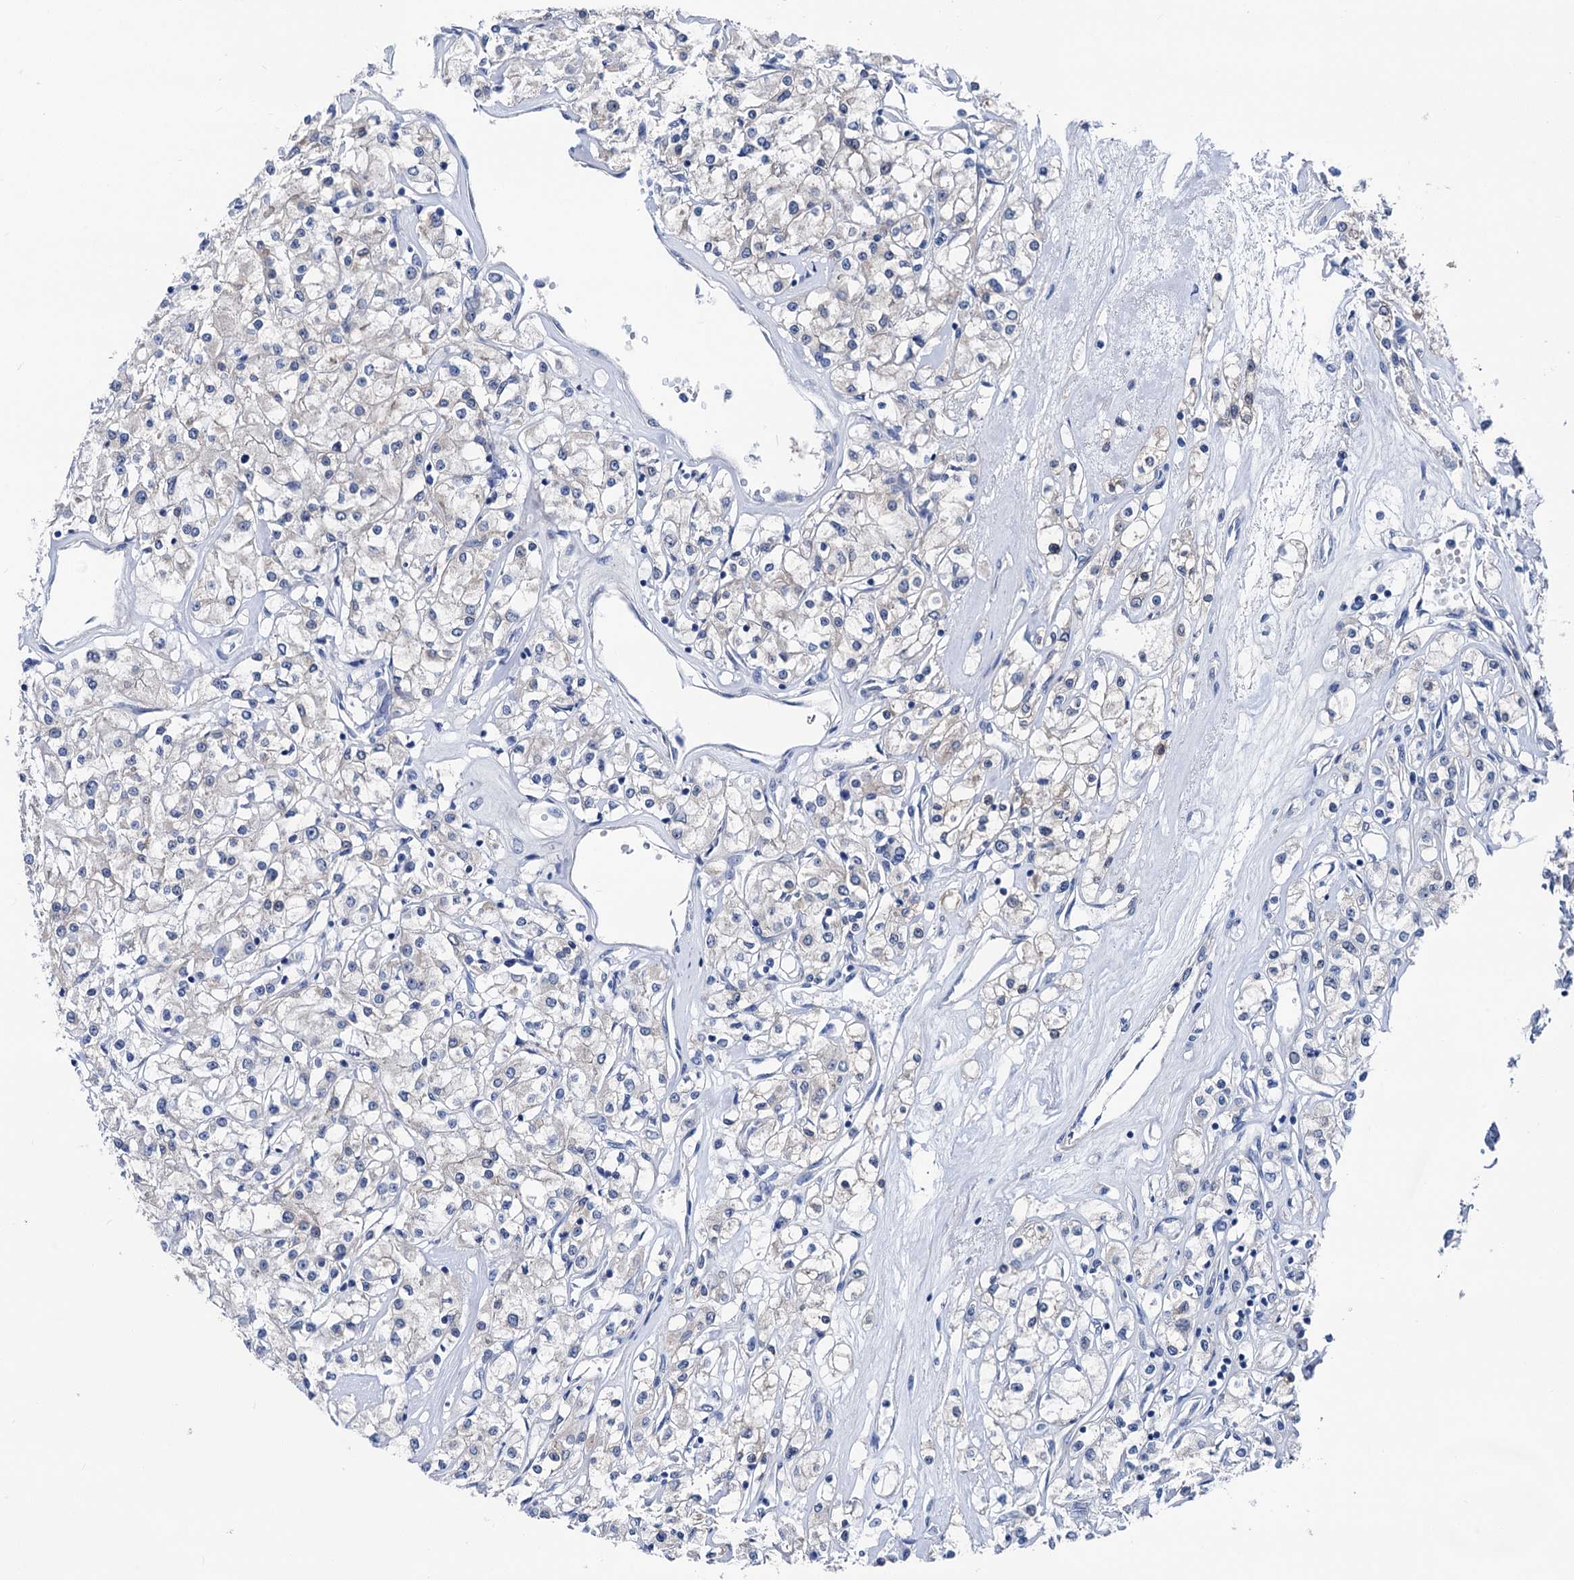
{"staining": {"intensity": "negative", "quantity": "none", "location": "none"}, "tissue": "renal cancer", "cell_type": "Tumor cells", "image_type": "cancer", "snomed": [{"axis": "morphology", "description": "Adenocarcinoma, NOS"}, {"axis": "topography", "description": "Kidney"}], "caption": "This is an immunohistochemistry (IHC) photomicrograph of renal cancer. There is no staining in tumor cells.", "gene": "GLO1", "patient": {"sex": "female", "age": 59}}